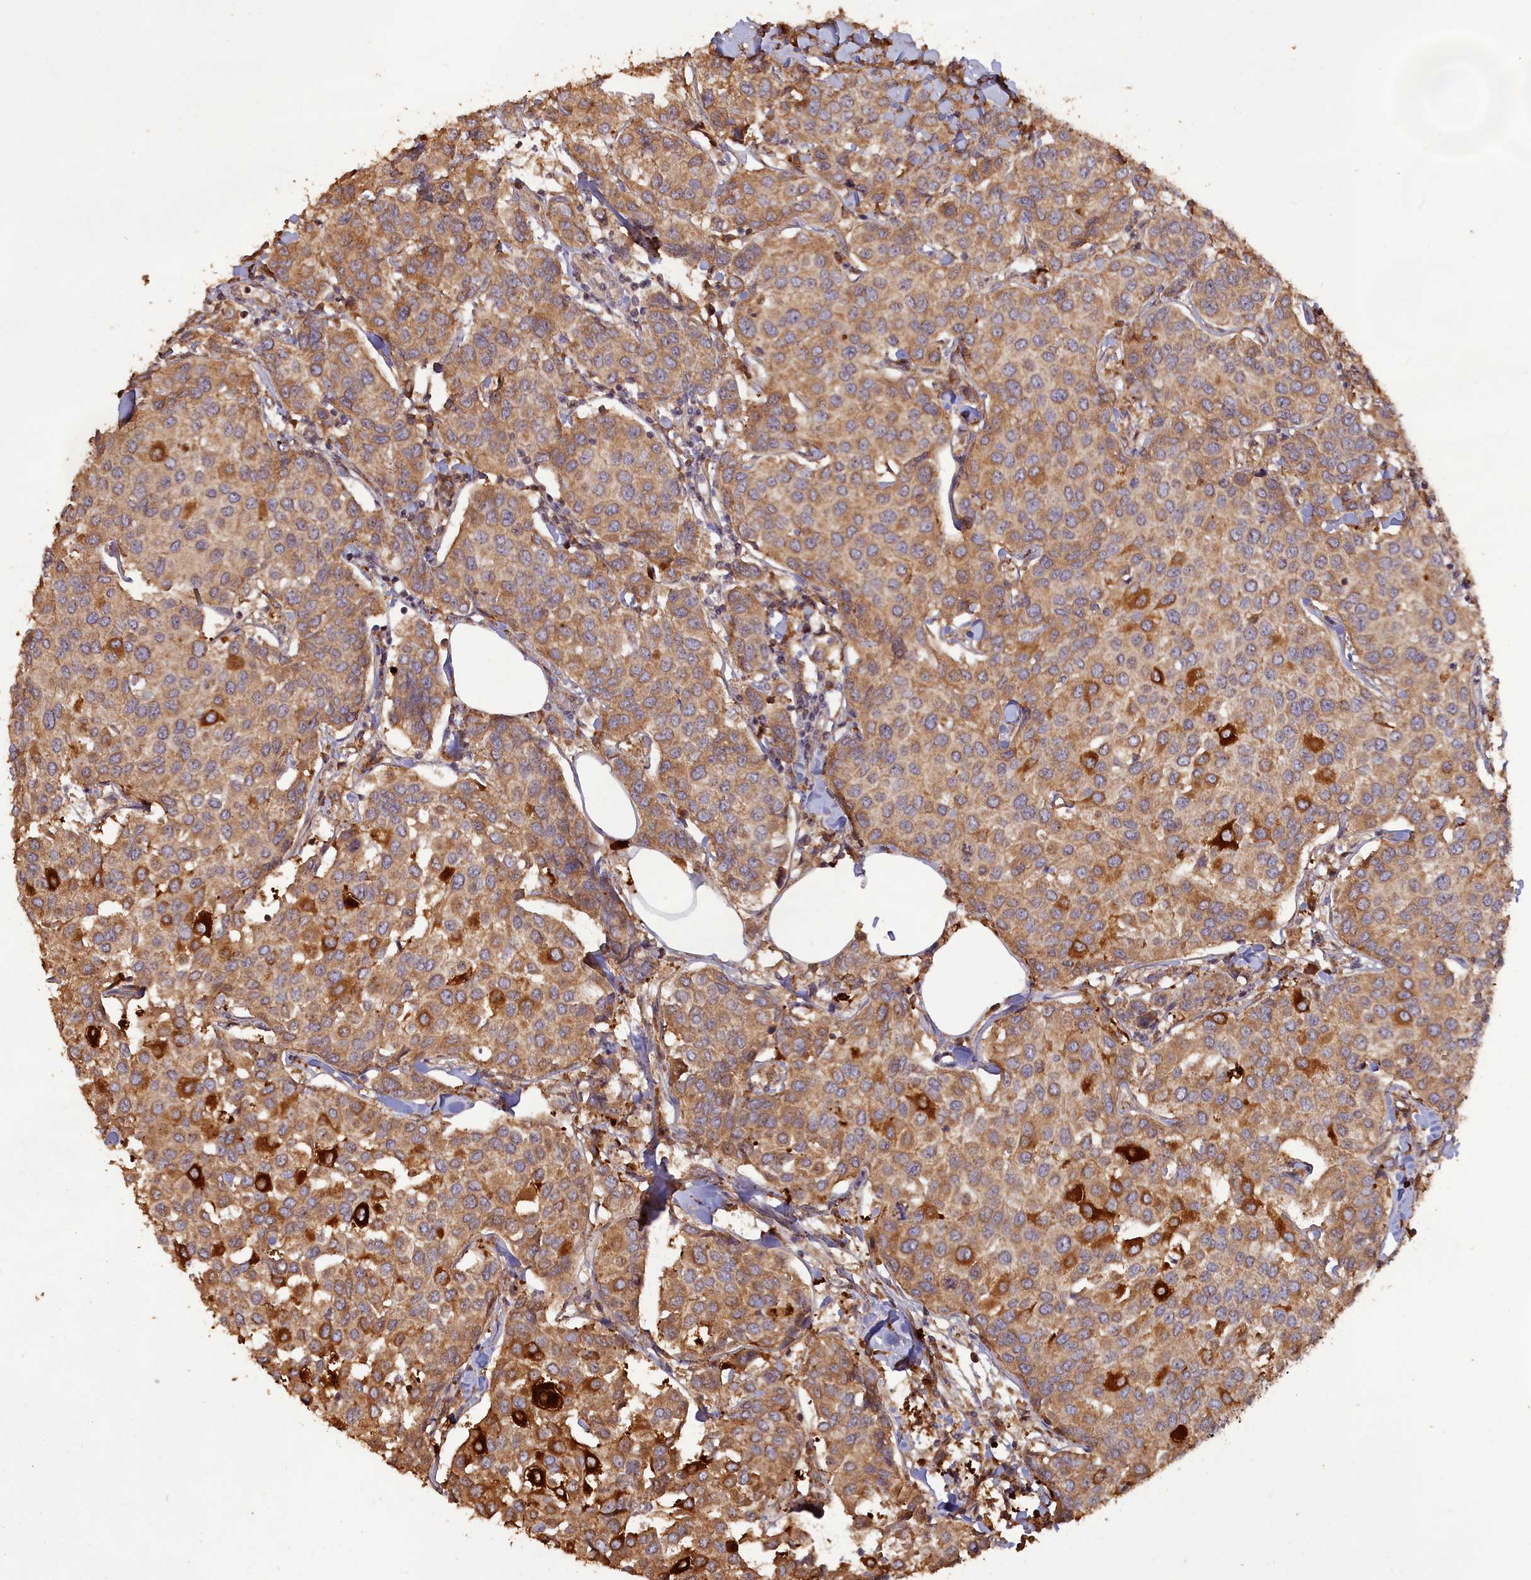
{"staining": {"intensity": "strong", "quantity": "25%-75%", "location": "cytoplasmic/membranous"}, "tissue": "breast cancer", "cell_type": "Tumor cells", "image_type": "cancer", "snomed": [{"axis": "morphology", "description": "Duct carcinoma"}, {"axis": "topography", "description": "Breast"}], "caption": "Breast cancer was stained to show a protein in brown. There is high levels of strong cytoplasmic/membranous expression in approximately 25%-75% of tumor cells.", "gene": "LAYN", "patient": {"sex": "female", "age": 55}}